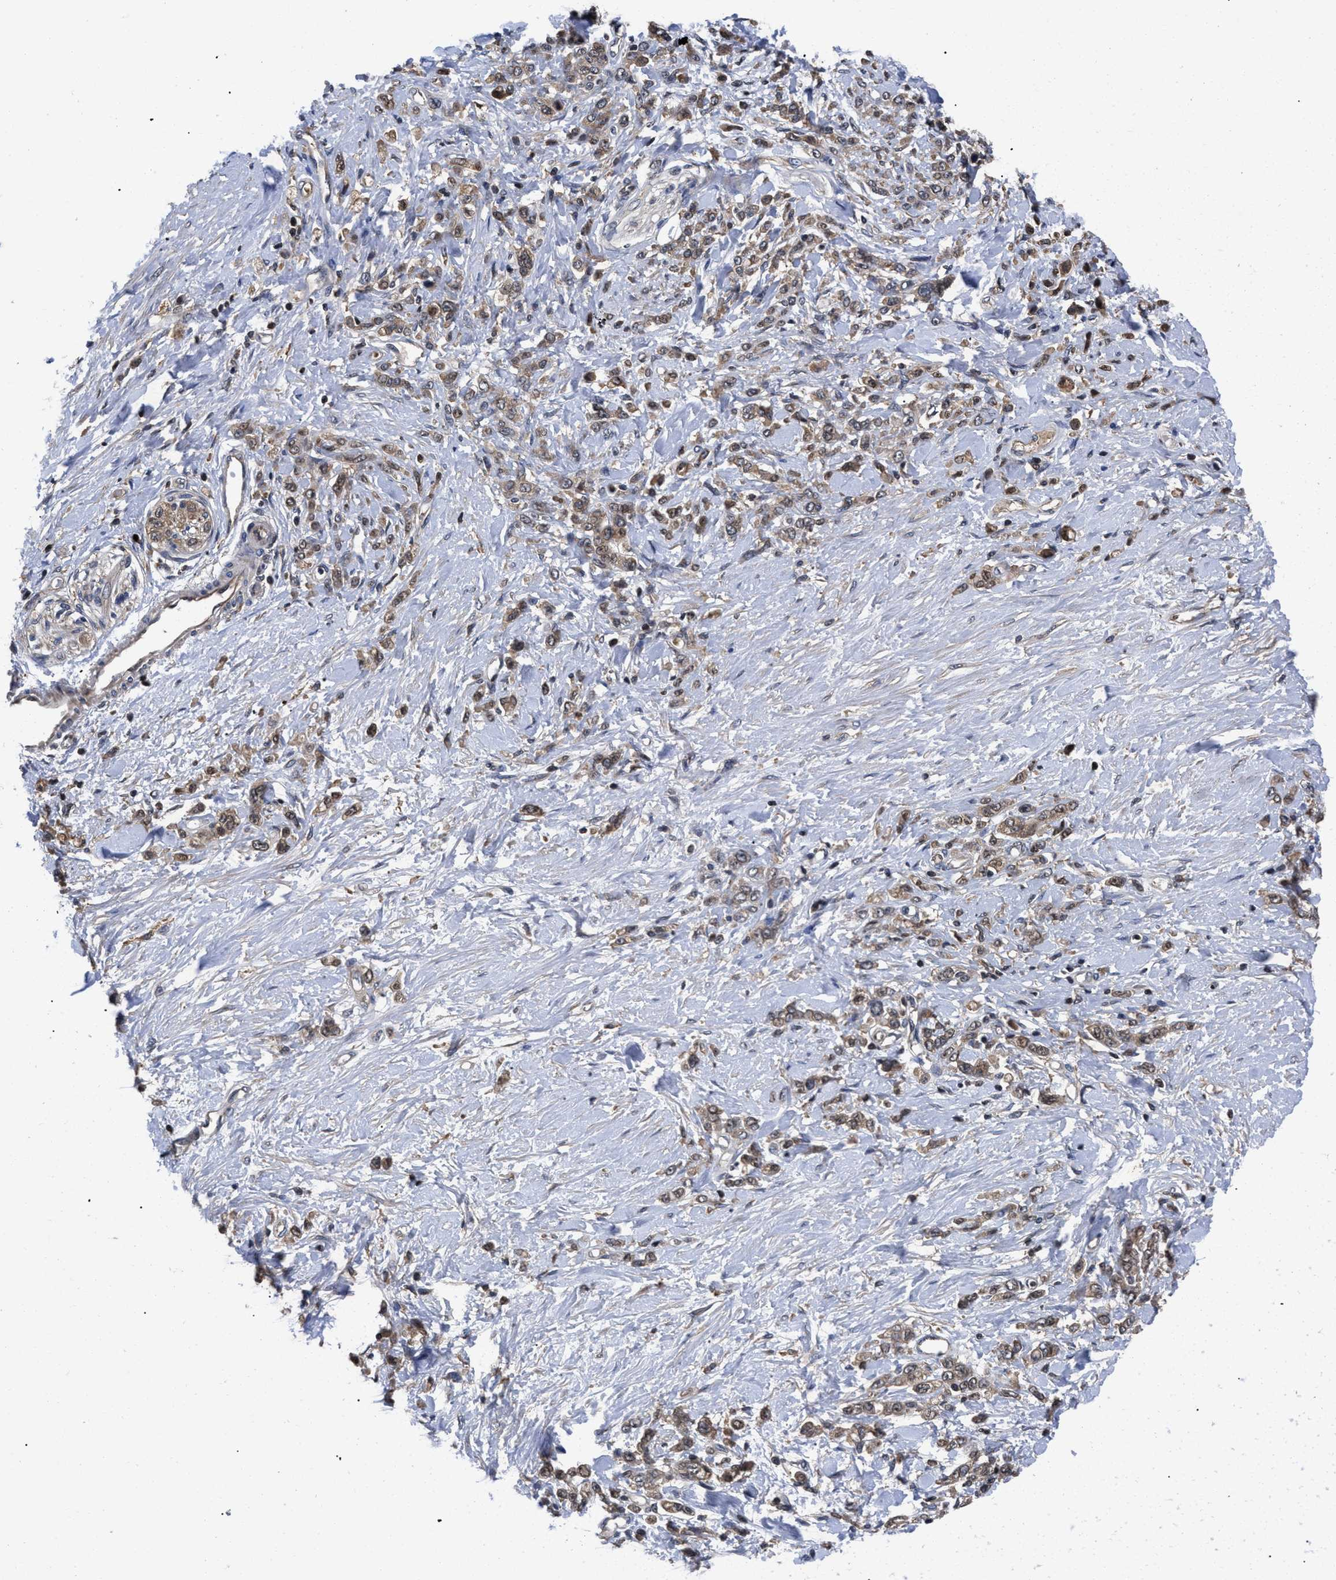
{"staining": {"intensity": "moderate", "quantity": ">75%", "location": "cytoplasmic/membranous"}, "tissue": "stomach cancer", "cell_type": "Tumor cells", "image_type": "cancer", "snomed": [{"axis": "morphology", "description": "Normal tissue, NOS"}, {"axis": "morphology", "description": "Adenocarcinoma, NOS"}, {"axis": "topography", "description": "Stomach"}], "caption": "Immunohistochemical staining of human stomach adenocarcinoma demonstrates medium levels of moderate cytoplasmic/membranous expression in about >75% of tumor cells.", "gene": "FAM200A", "patient": {"sex": "male", "age": 82}}